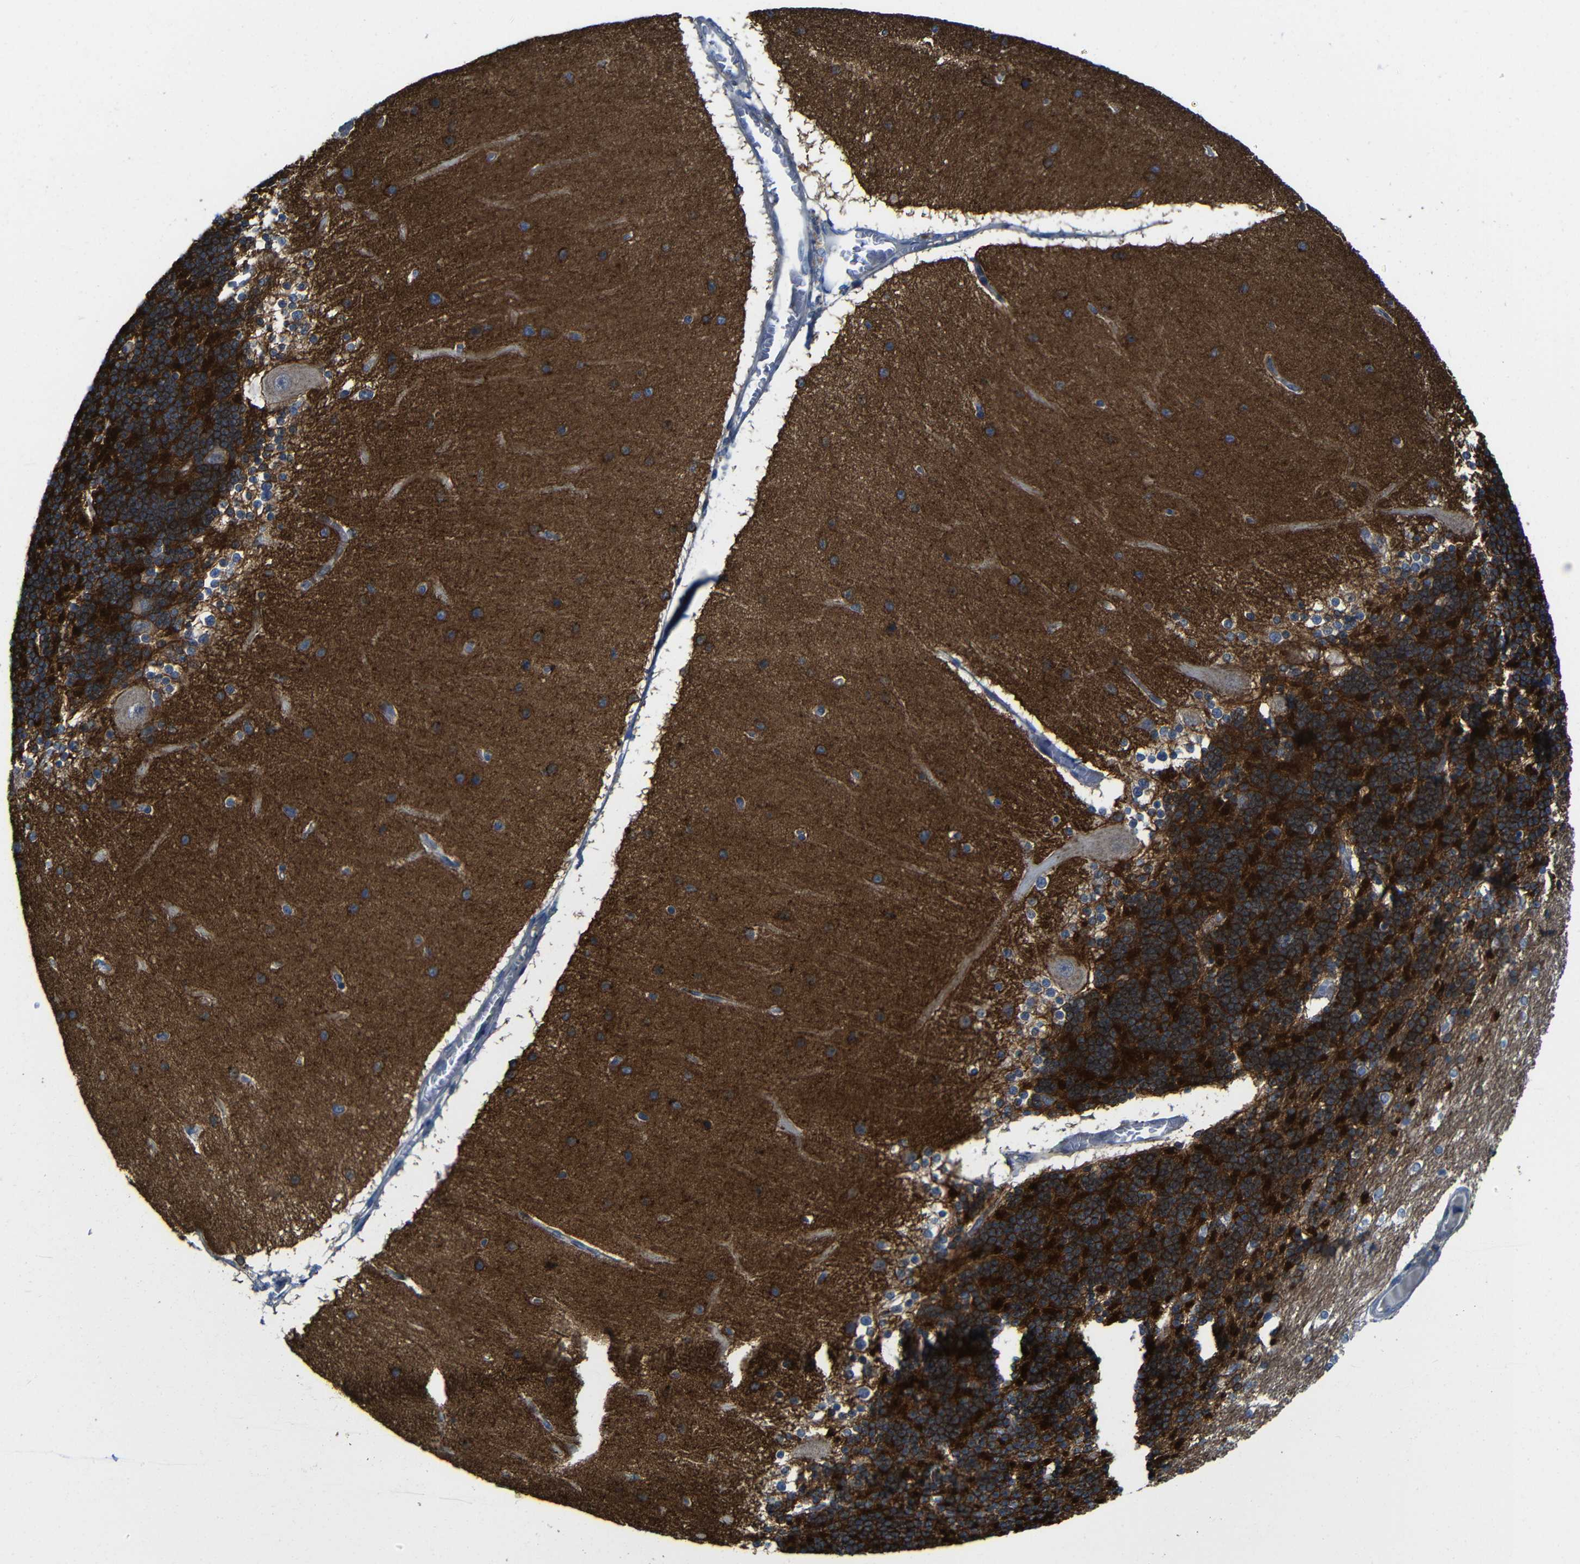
{"staining": {"intensity": "strong", "quantity": ">75%", "location": "cytoplasmic/membranous"}, "tissue": "cerebellum", "cell_type": "Cells in granular layer", "image_type": "normal", "snomed": [{"axis": "morphology", "description": "Normal tissue, NOS"}, {"axis": "topography", "description": "Cerebellum"}], "caption": "IHC micrograph of benign human cerebellum stained for a protein (brown), which displays high levels of strong cytoplasmic/membranous expression in about >75% of cells in granular layer.", "gene": "ZNF90", "patient": {"sex": "female", "age": 54}}